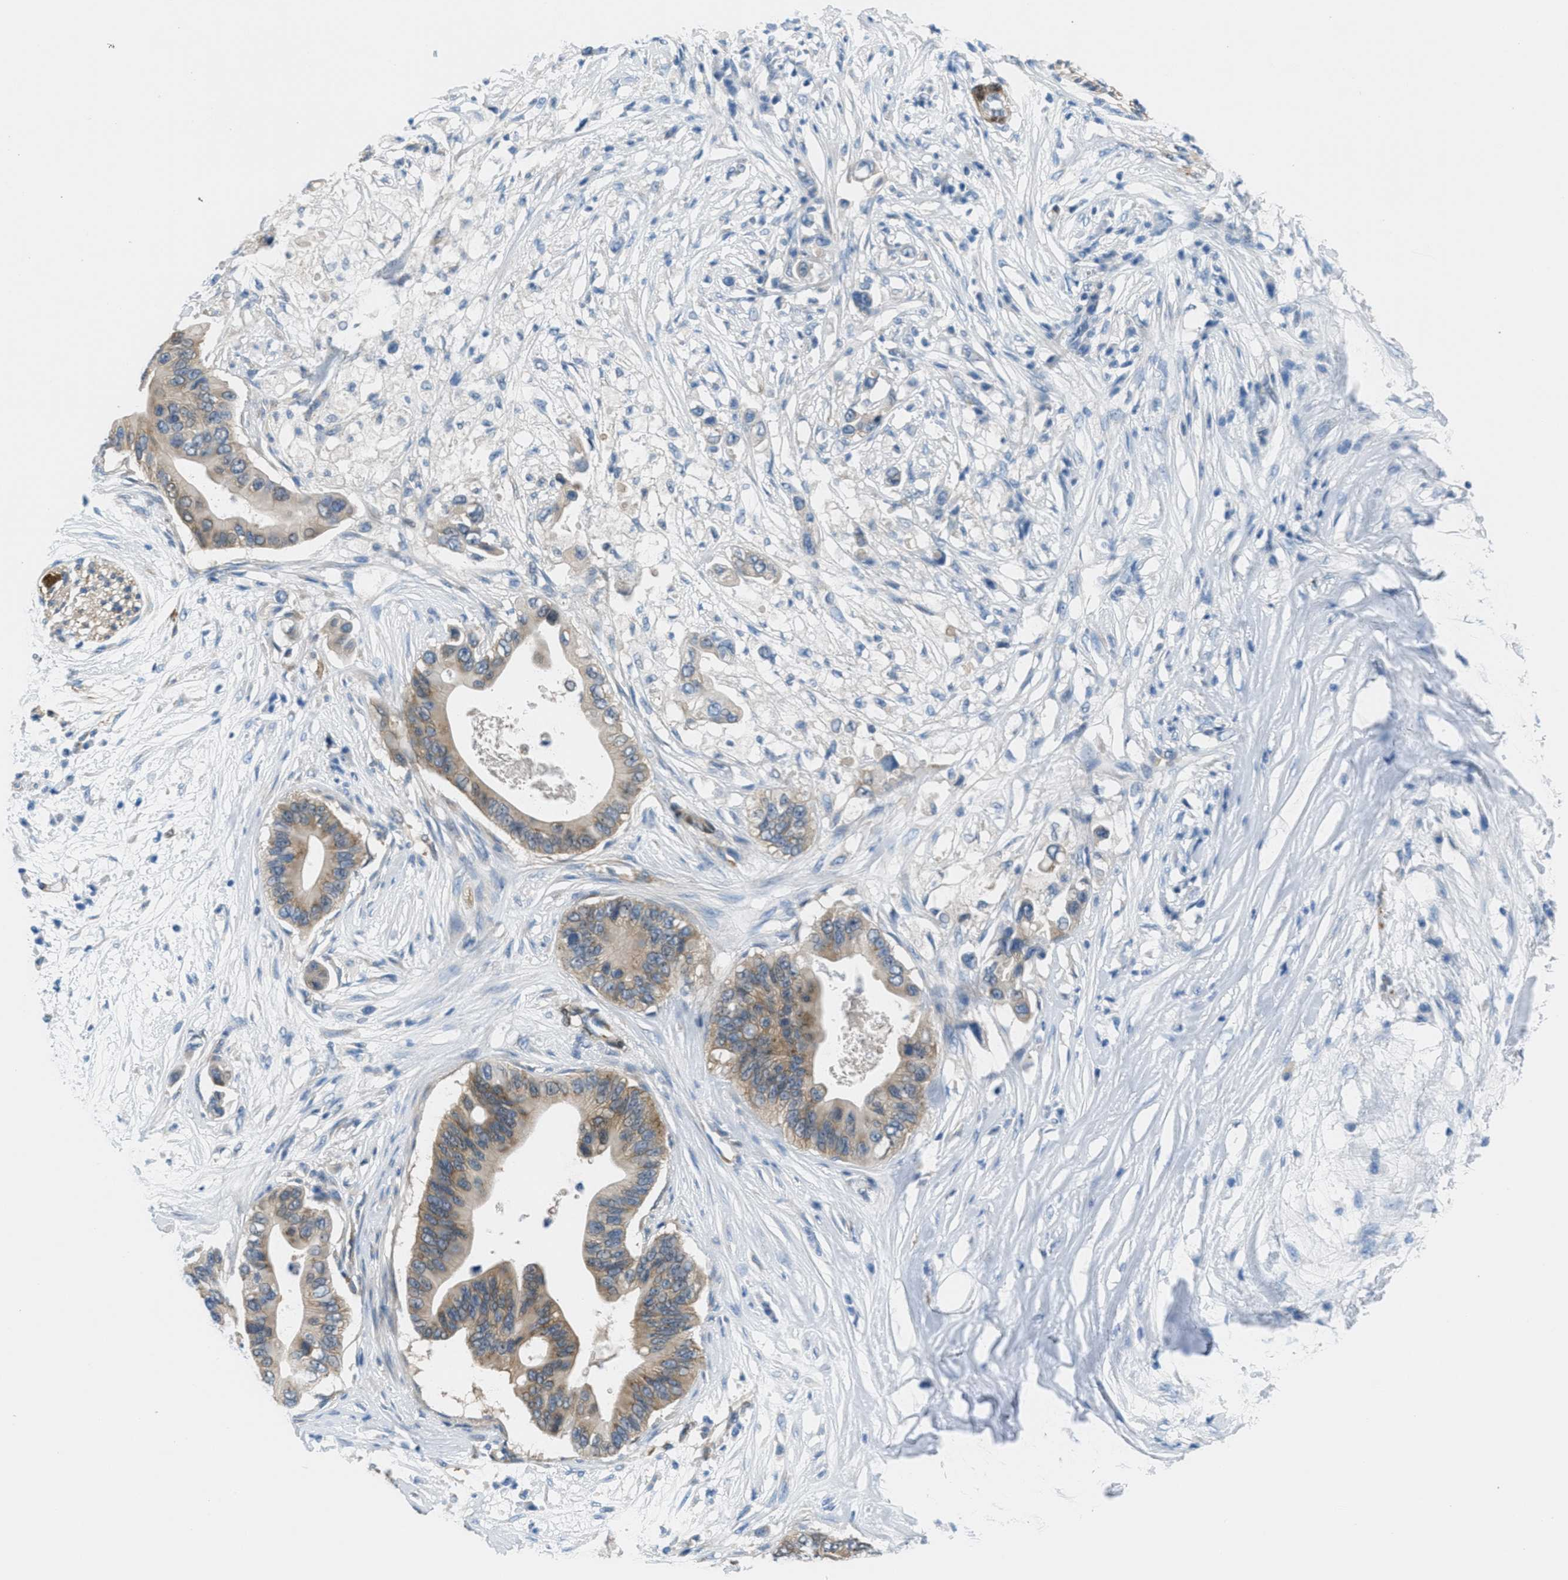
{"staining": {"intensity": "weak", "quantity": "25%-75%", "location": "cytoplasmic/membranous"}, "tissue": "pancreatic cancer", "cell_type": "Tumor cells", "image_type": "cancer", "snomed": [{"axis": "morphology", "description": "Adenocarcinoma, NOS"}, {"axis": "topography", "description": "Pancreas"}], "caption": "Immunohistochemistry (IHC) histopathology image of neoplastic tissue: pancreatic adenocarcinoma stained using IHC reveals low levels of weak protein expression localized specifically in the cytoplasmic/membranous of tumor cells, appearing as a cytoplasmic/membranous brown color.", "gene": "MAPRE2", "patient": {"sex": "male", "age": 77}}